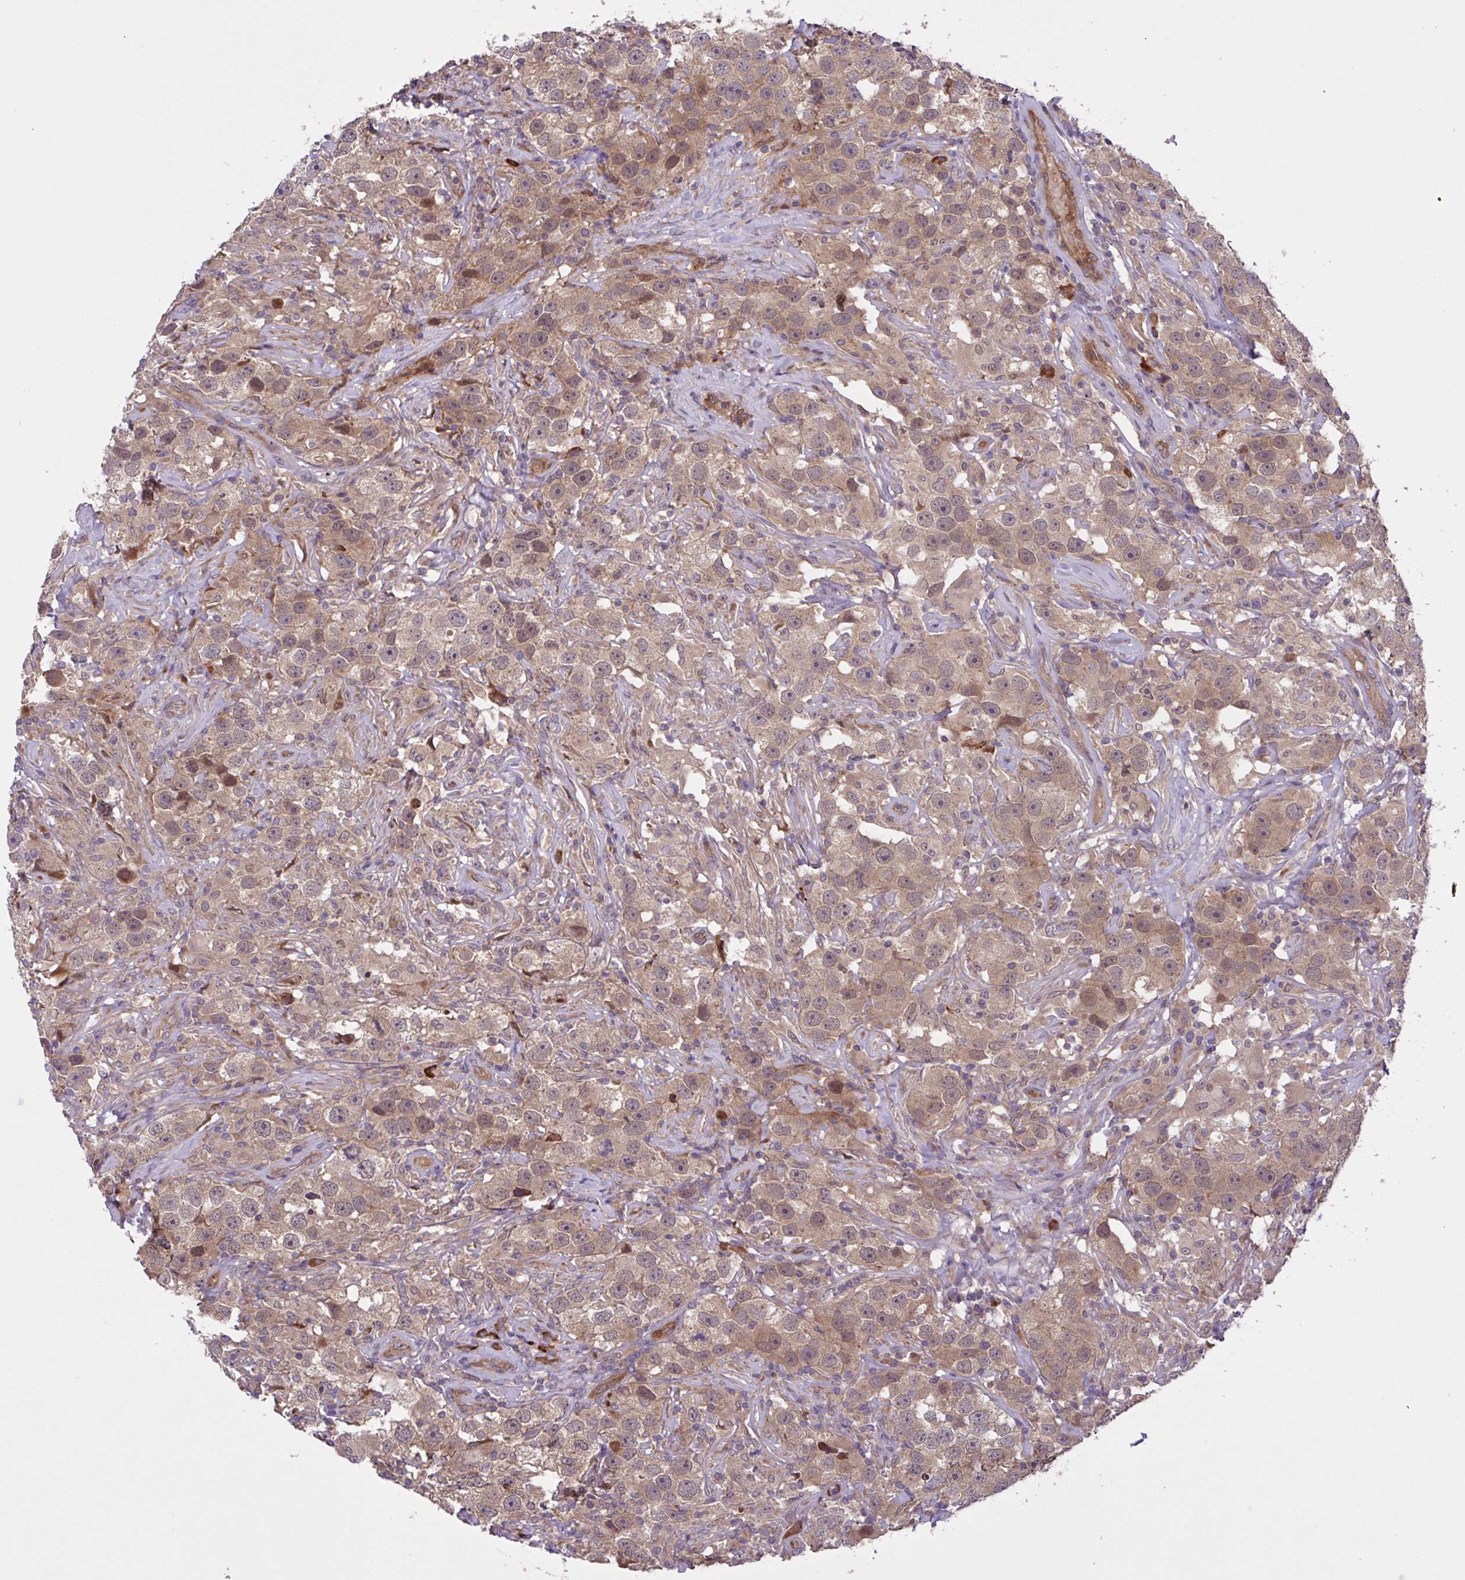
{"staining": {"intensity": "moderate", "quantity": ">75%", "location": "cytoplasmic/membranous,nuclear"}, "tissue": "testis cancer", "cell_type": "Tumor cells", "image_type": "cancer", "snomed": [{"axis": "morphology", "description": "Seminoma, NOS"}, {"axis": "topography", "description": "Testis"}], "caption": "A brown stain shows moderate cytoplasmic/membranous and nuclear positivity of a protein in human seminoma (testis) tumor cells.", "gene": "INTS10", "patient": {"sex": "male", "age": 49}}